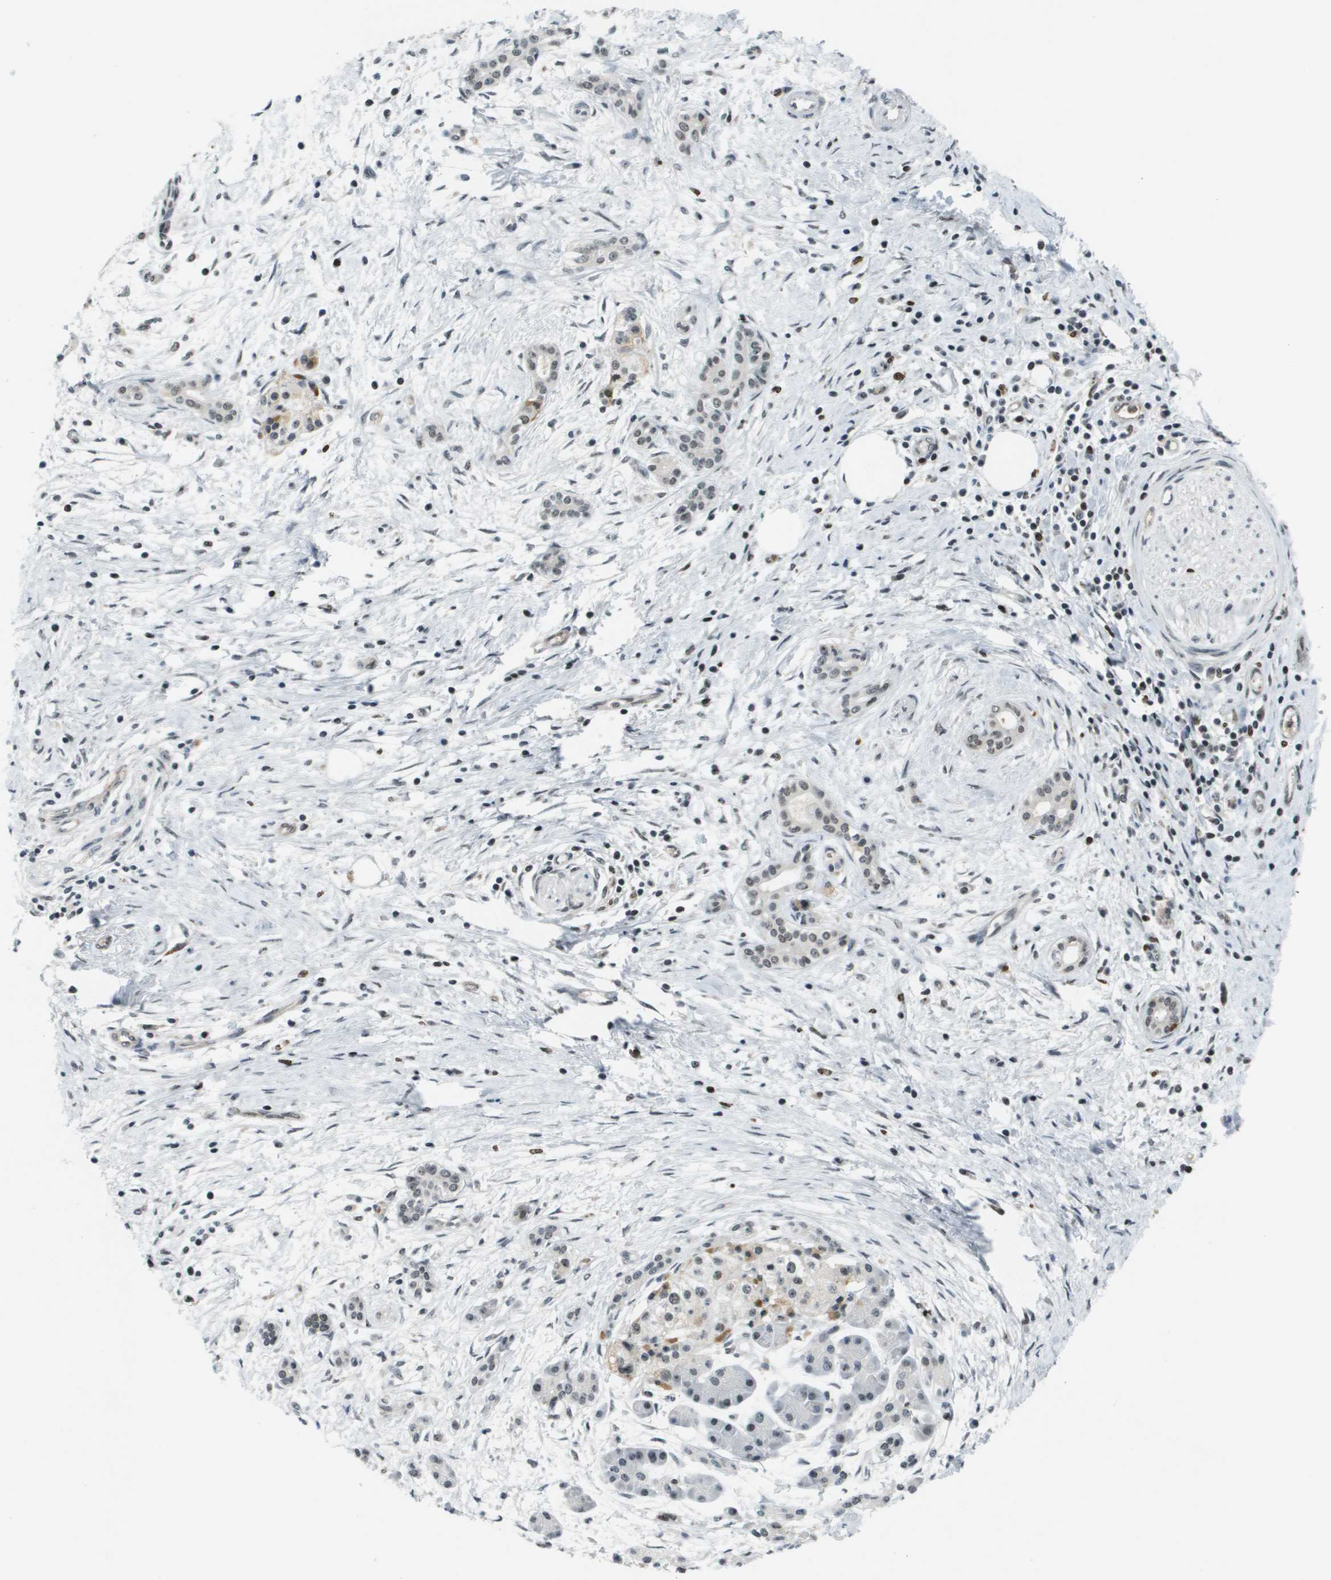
{"staining": {"intensity": "moderate", "quantity": ">75%", "location": "nuclear"}, "tissue": "pancreatic cancer", "cell_type": "Tumor cells", "image_type": "cancer", "snomed": [{"axis": "morphology", "description": "Adenocarcinoma, NOS"}, {"axis": "topography", "description": "Pancreas"}], "caption": "Moderate nuclear staining is present in about >75% of tumor cells in pancreatic cancer.", "gene": "EP400", "patient": {"sex": "female", "age": 70}}